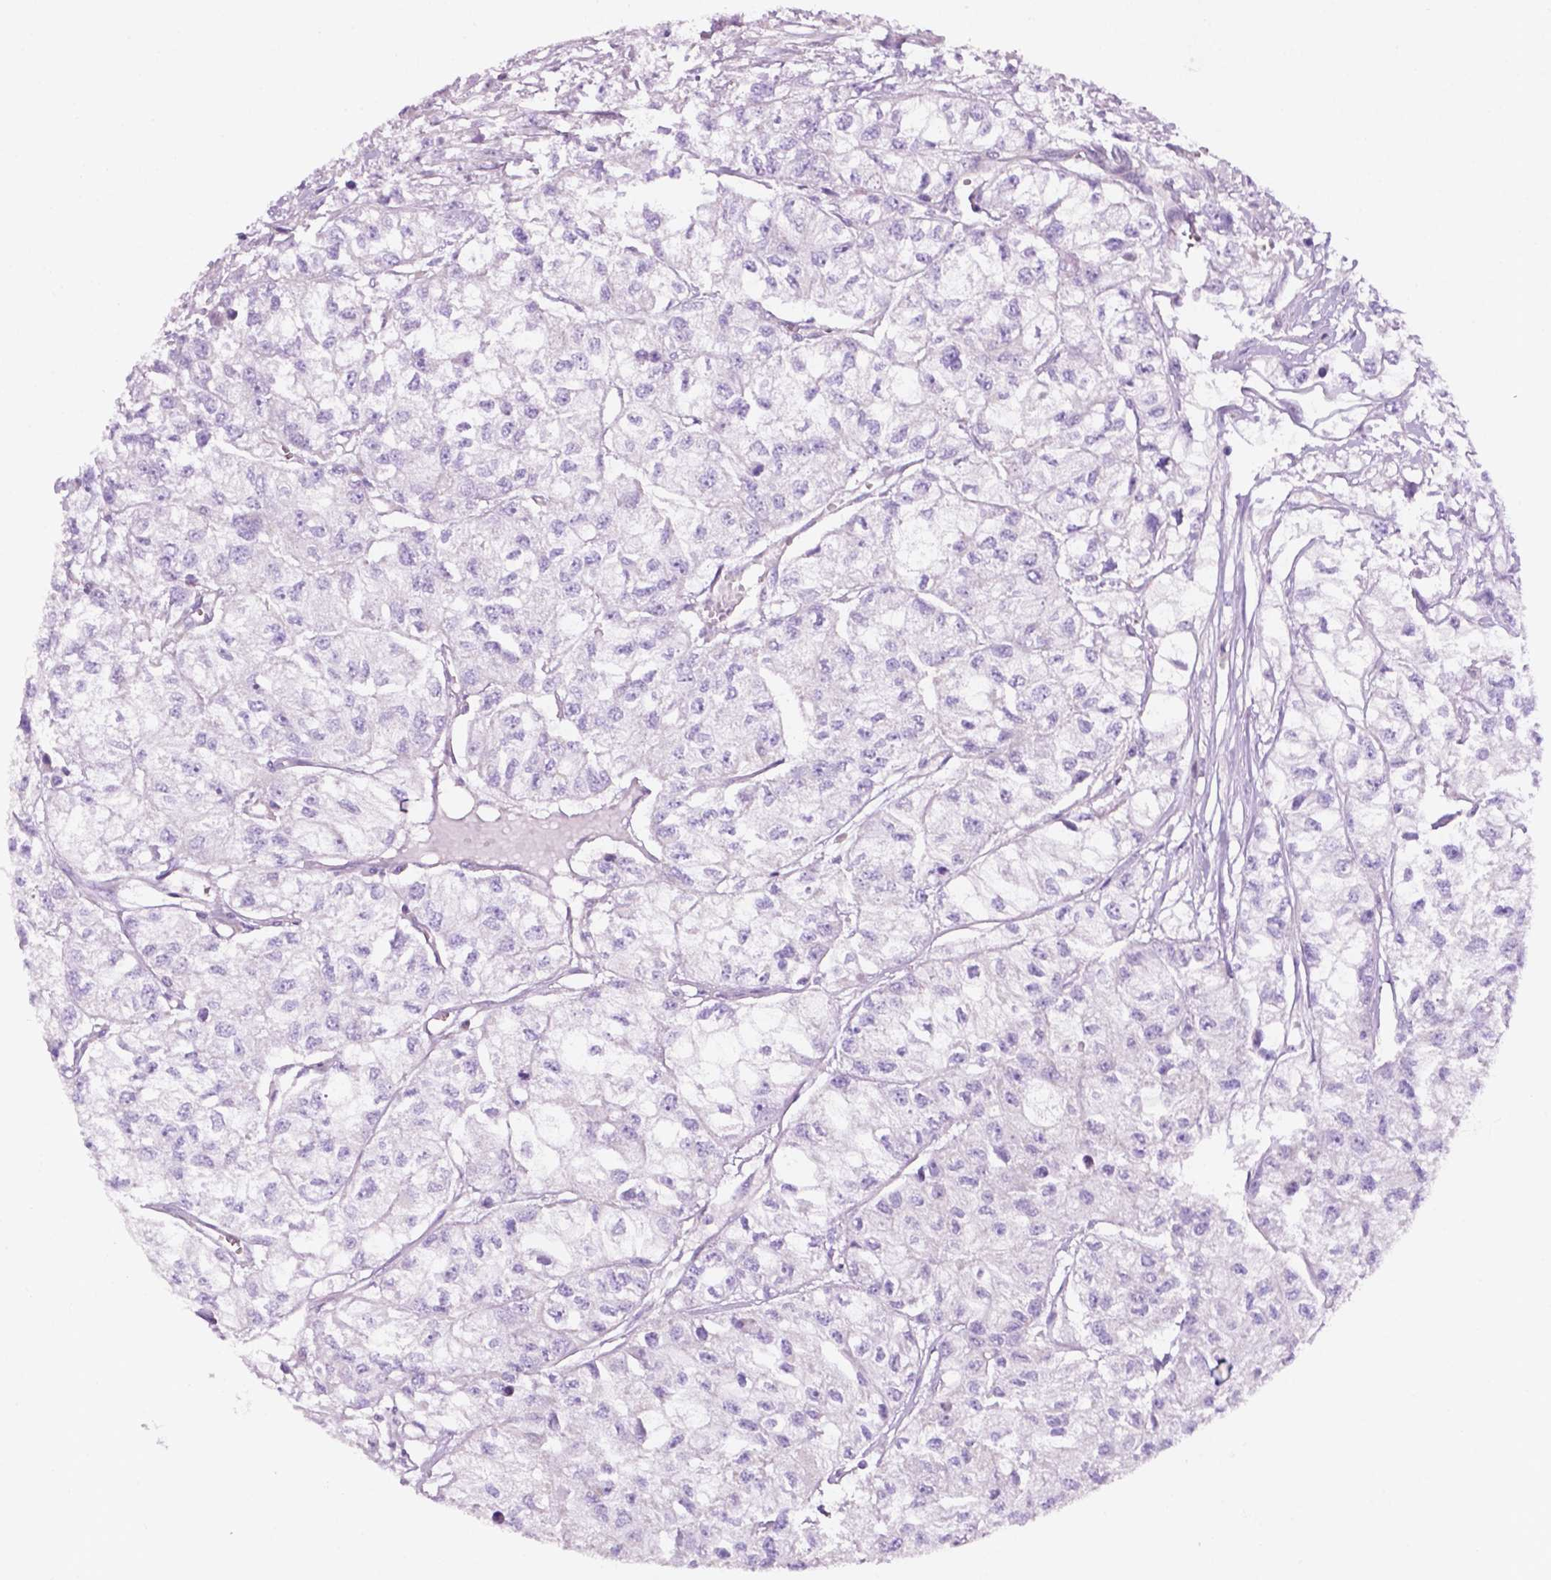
{"staining": {"intensity": "negative", "quantity": "none", "location": "none"}, "tissue": "renal cancer", "cell_type": "Tumor cells", "image_type": "cancer", "snomed": [{"axis": "morphology", "description": "Adenocarcinoma, NOS"}, {"axis": "topography", "description": "Kidney"}], "caption": "Immunohistochemical staining of renal cancer (adenocarcinoma) reveals no significant staining in tumor cells.", "gene": "FAM50B", "patient": {"sex": "male", "age": 56}}